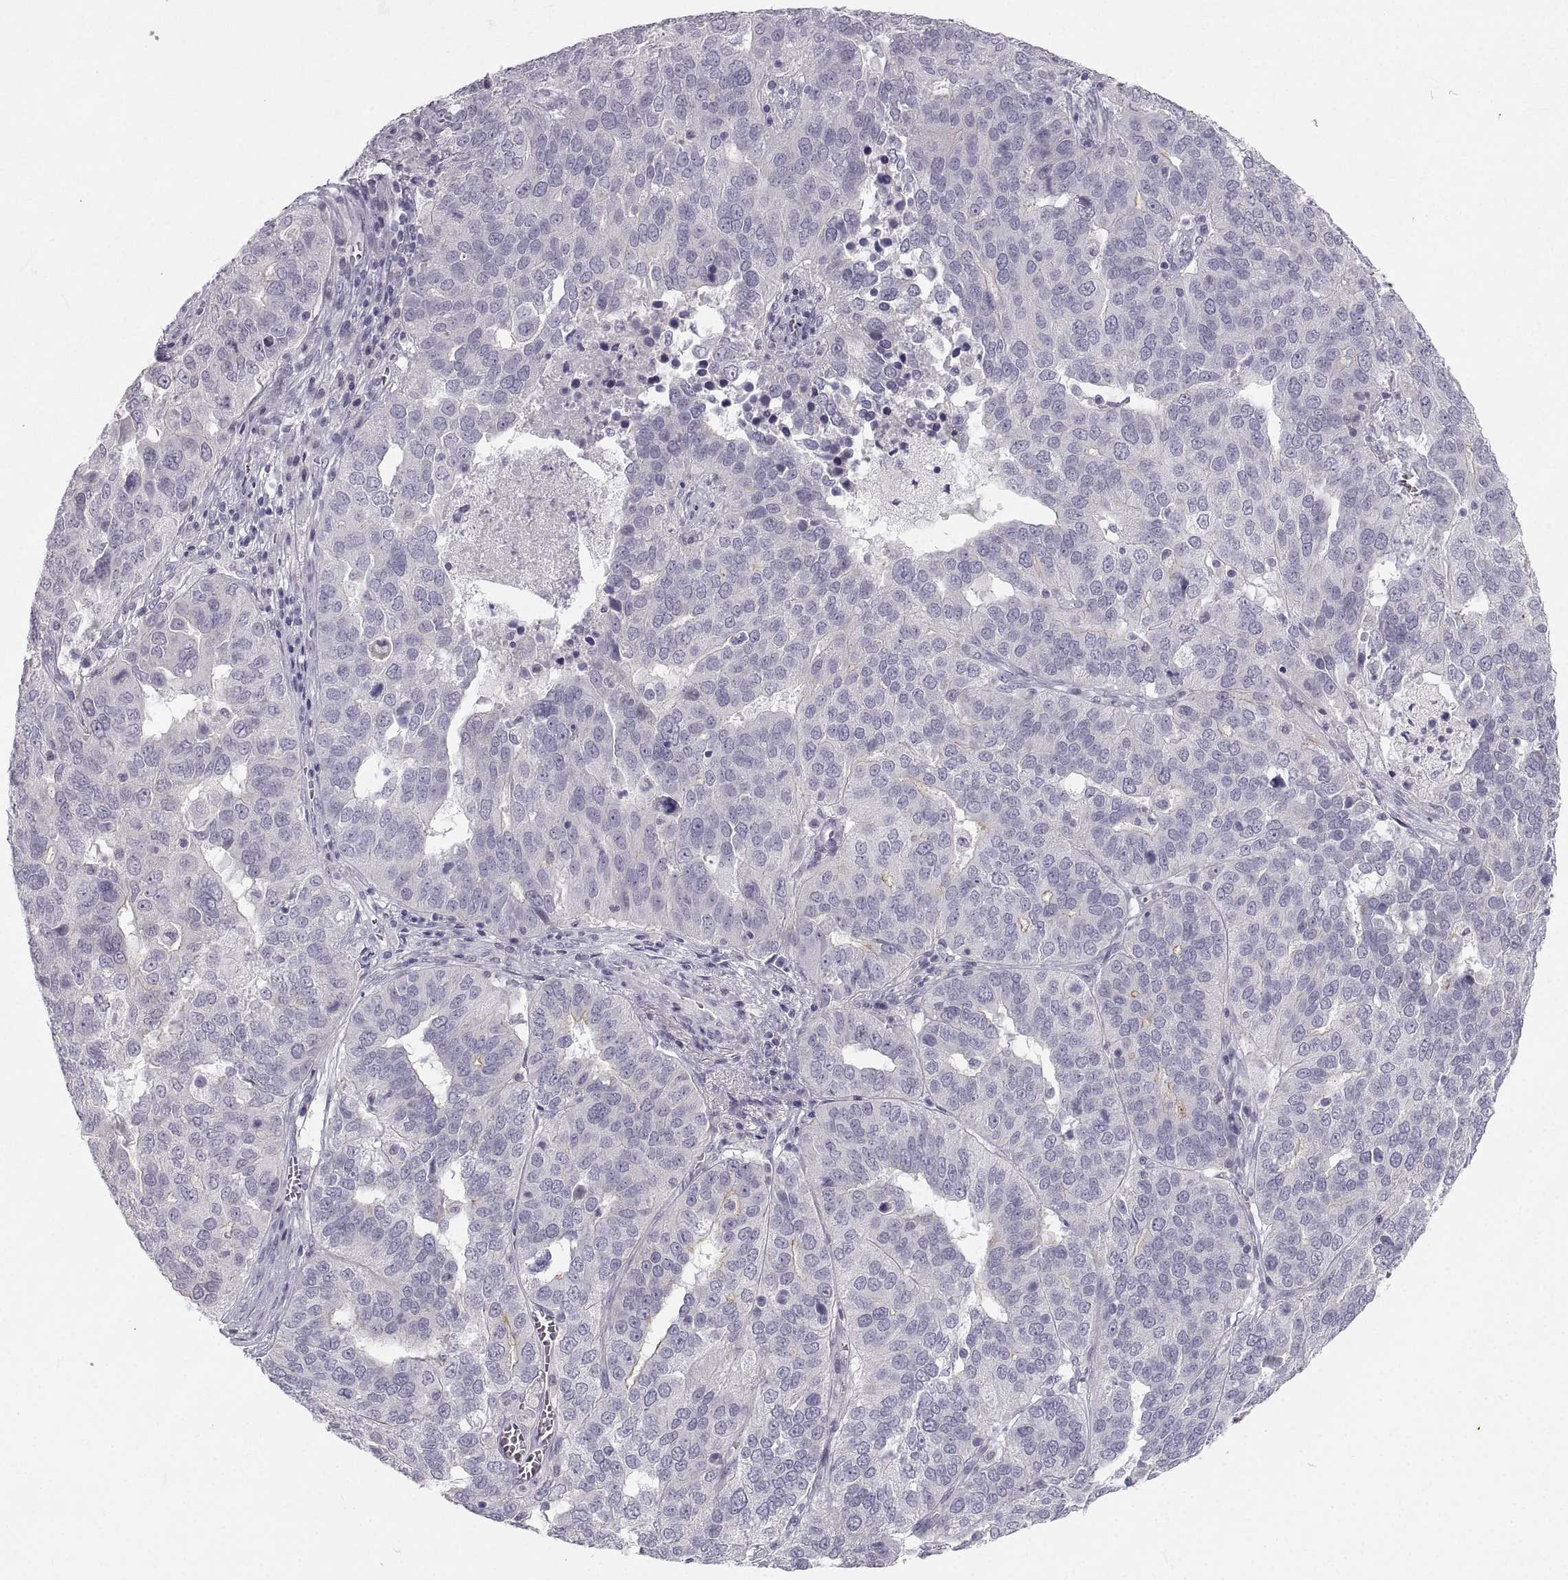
{"staining": {"intensity": "negative", "quantity": "none", "location": "none"}, "tissue": "ovarian cancer", "cell_type": "Tumor cells", "image_type": "cancer", "snomed": [{"axis": "morphology", "description": "Carcinoma, endometroid"}, {"axis": "topography", "description": "Soft tissue"}, {"axis": "topography", "description": "Ovary"}], "caption": "DAB (3,3'-diaminobenzidine) immunohistochemical staining of ovarian cancer reveals no significant staining in tumor cells.", "gene": "ZNF185", "patient": {"sex": "female", "age": 52}}